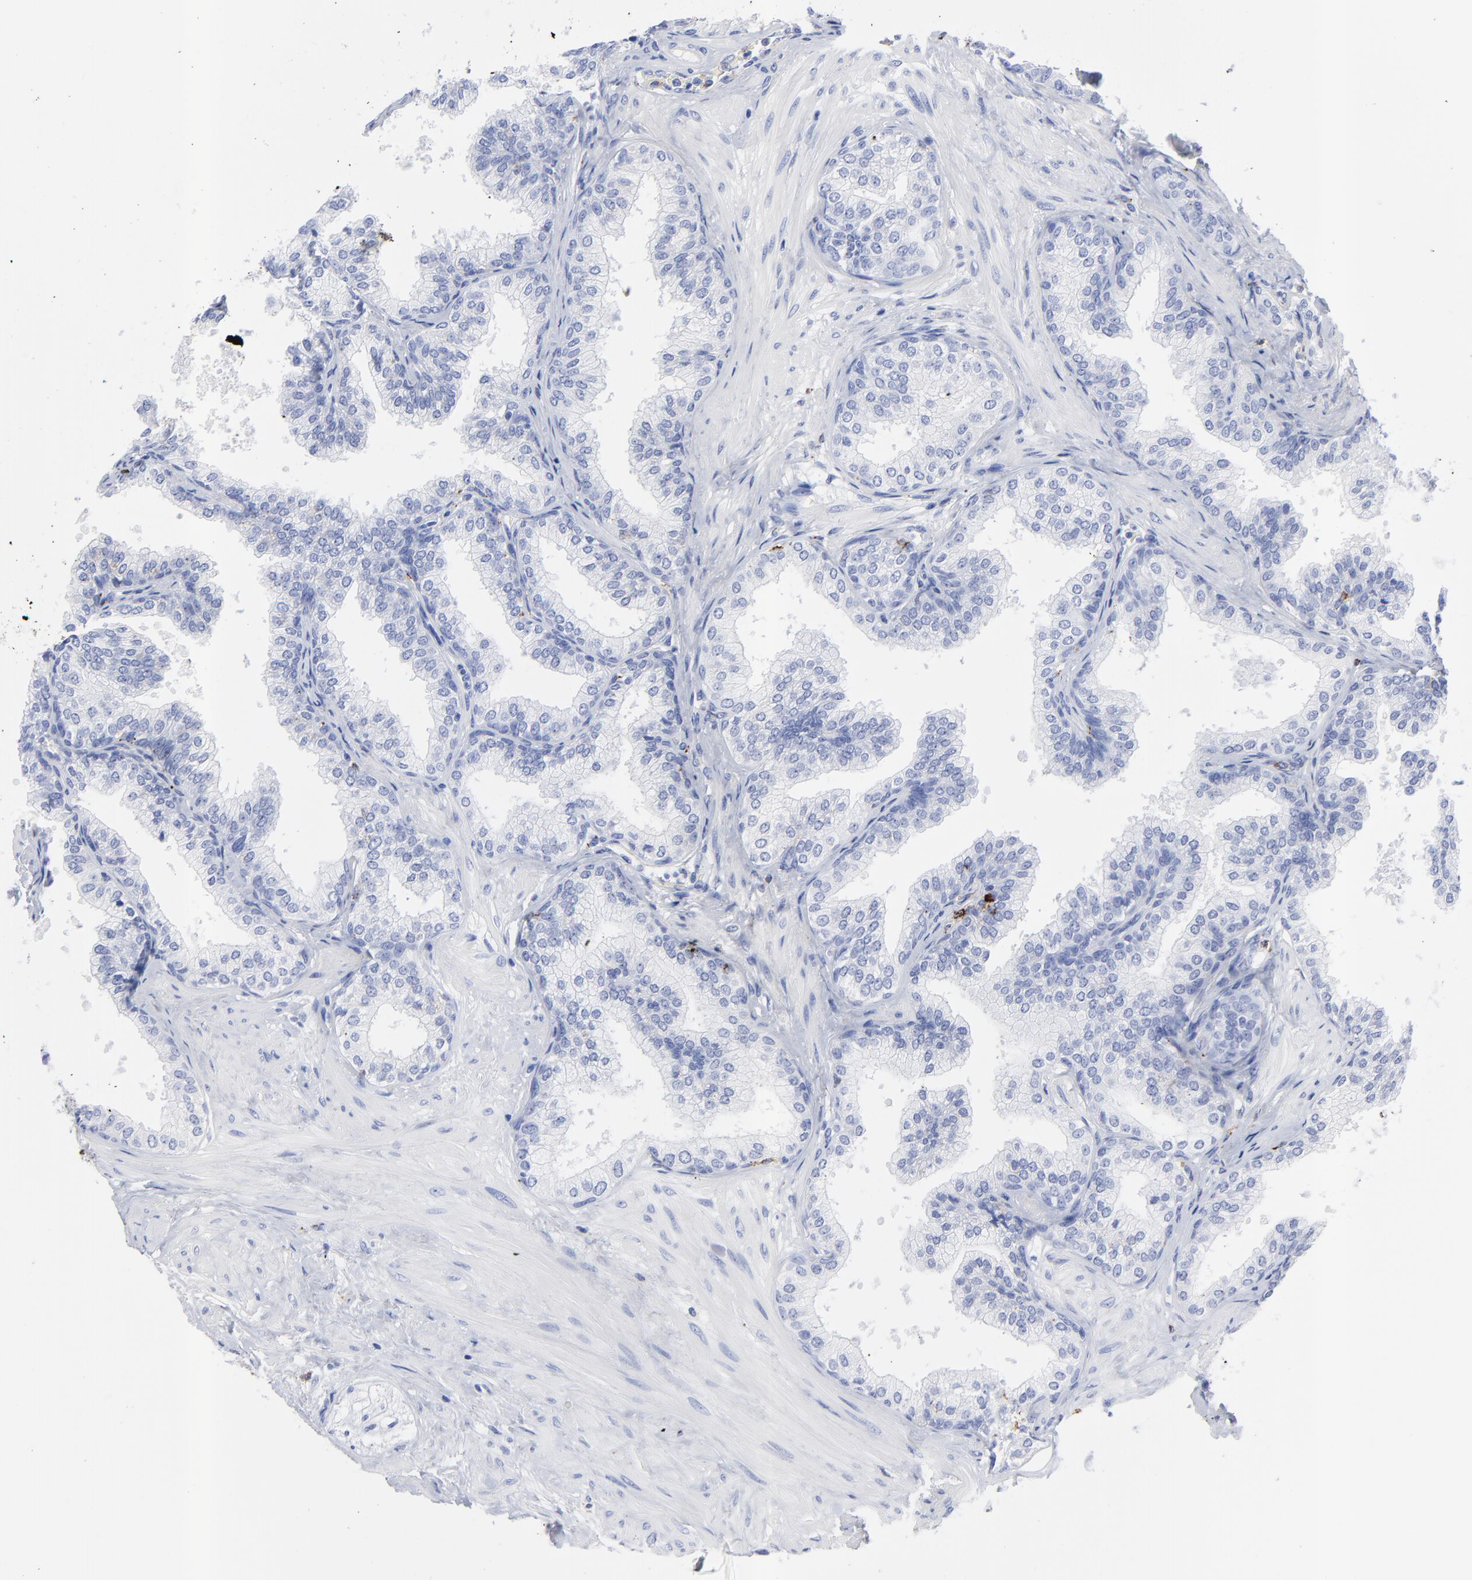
{"staining": {"intensity": "moderate", "quantity": "<25%", "location": "cytoplasmic/membranous"}, "tissue": "prostate", "cell_type": "Glandular cells", "image_type": "normal", "snomed": [{"axis": "morphology", "description": "Normal tissue, NOS"}, {"axis": "topography", "description": "Prostate"}], "caption": "This micrograph demonstrates IHC staining of benign prostate, with low moderate cytoplasmic/membranous expression in about <25% of glandular cells.", "gene": "CPVL", "patient": {"sex": "male", "age": 60}}